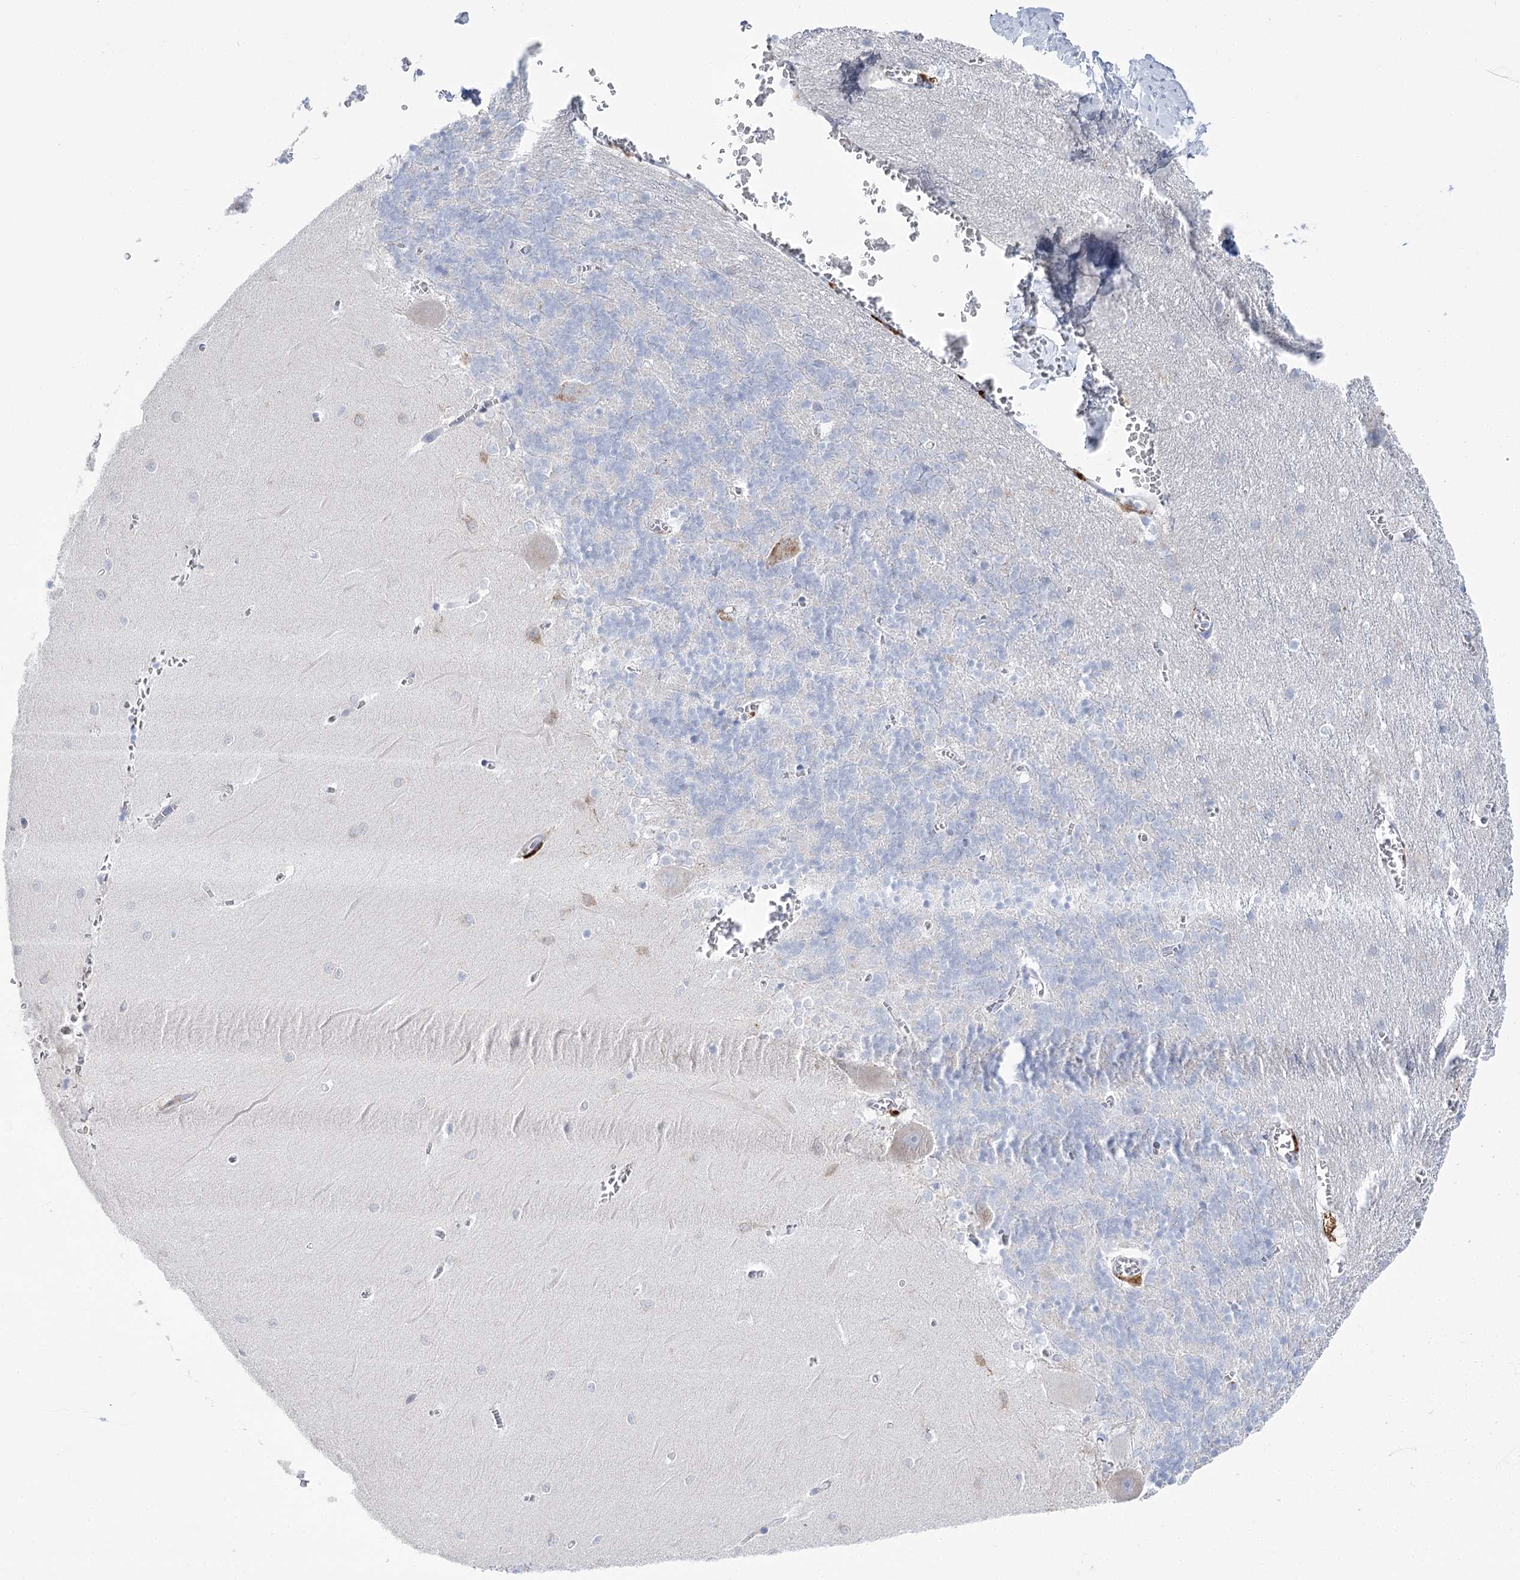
{"staining": {"intensity": "negative", "quantity": "none", "location": "none"}, "tissue": "cerebellum", "cell_type": "Cells in granular layer", "image_type": "normal", "snomed": [{"axis": "morphology", "description": "Normal tissue, NOS"}, {"axis": "topography", "description": "Cerebellum"}], "caption": "Photomicrograph shows no significant protein staining in cells in granular layer of benign cerebellum. (Brightfield microscopy of DAB (3,3'-diaminobenzidine) immunohistochemistry (IHC) at high magnification).", "gene": "SIAE", "patient": {"sex": "male", "age": 37}}